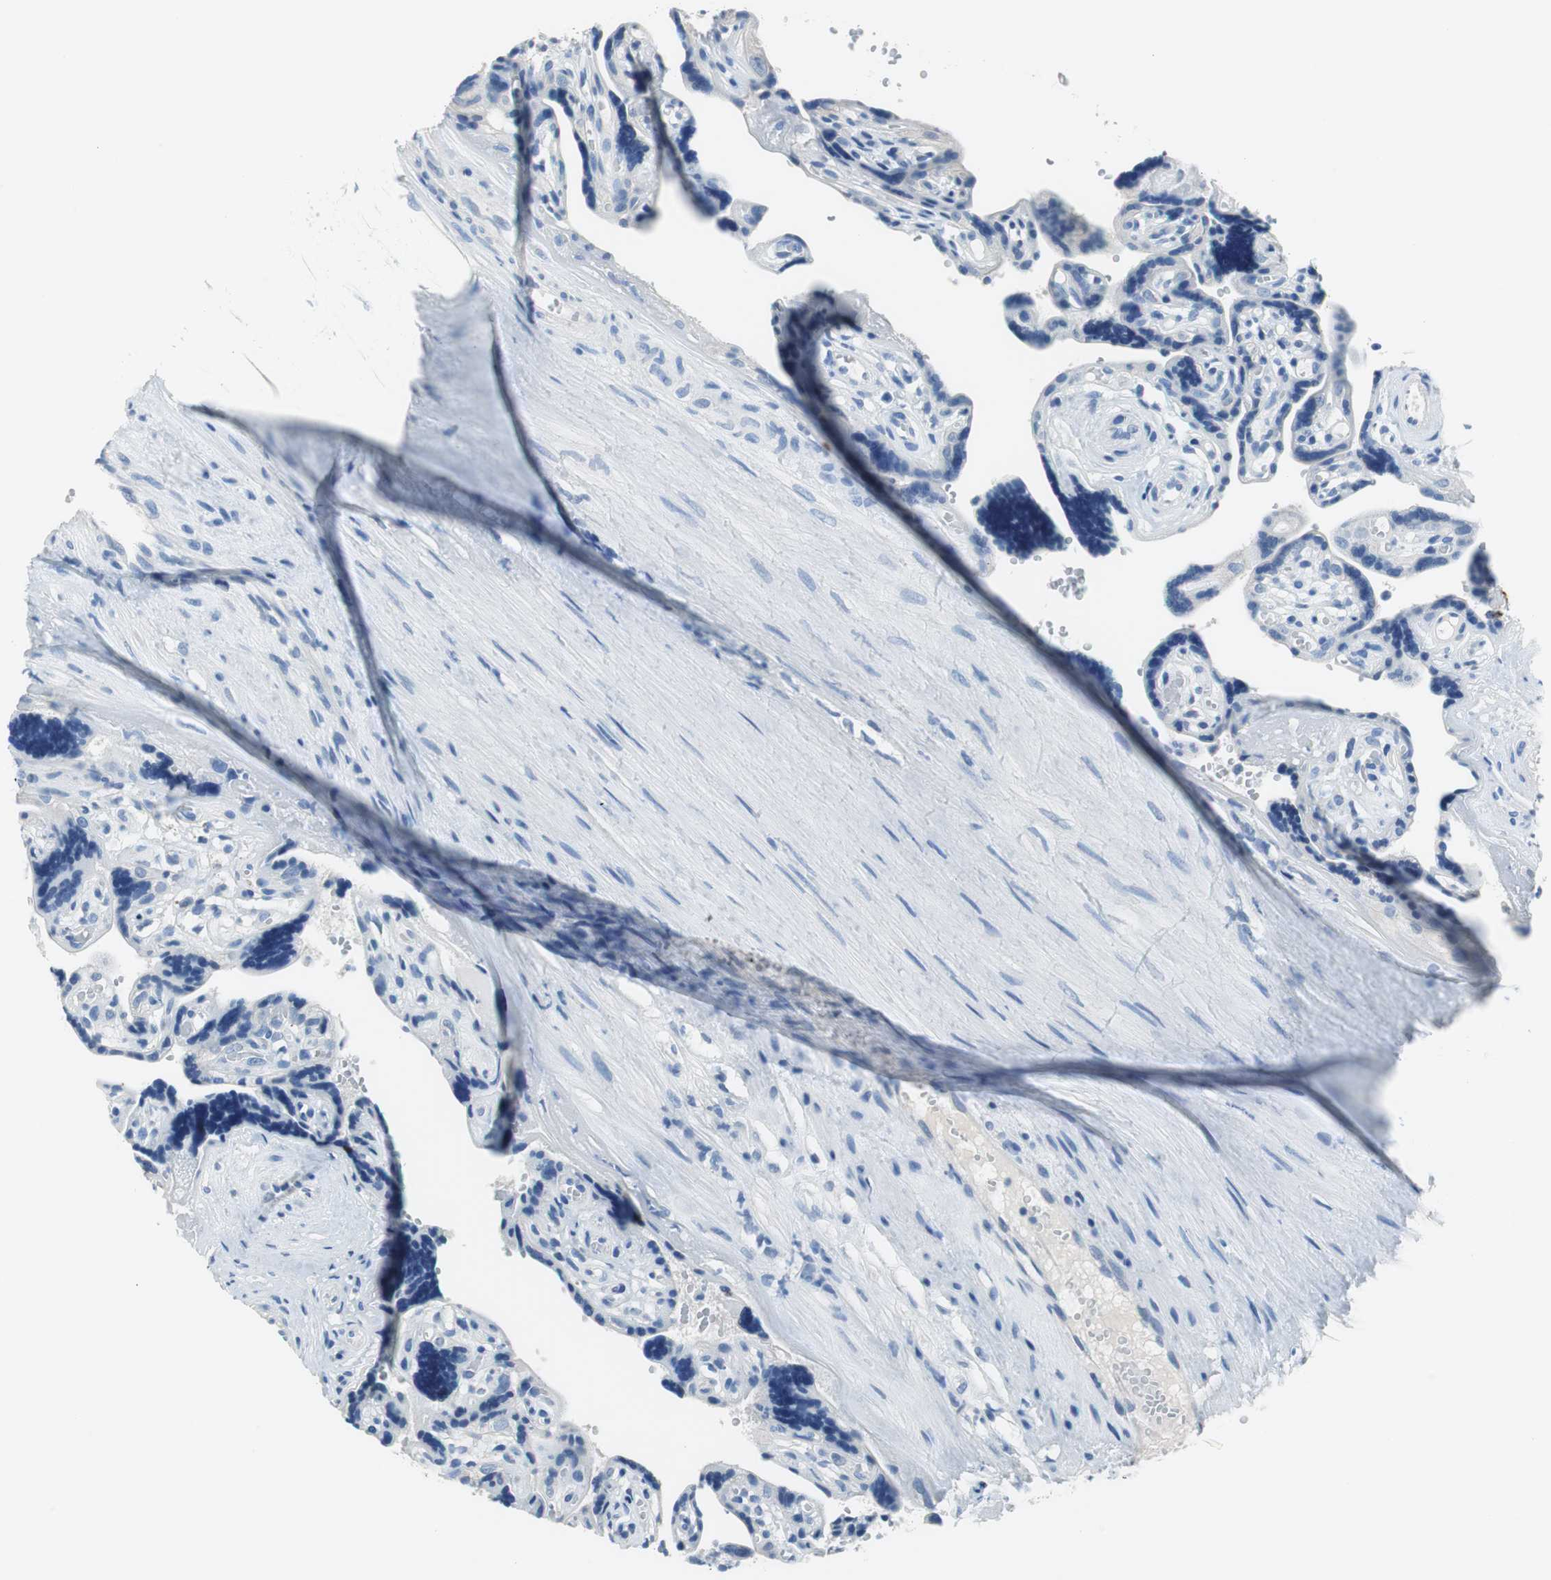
{"staining": {"intensity": "negative", "quantity": "none", "location": "none"}, "tissue": "placenta", "cell_type": "Decidual cells", "image_type": "normal", "snomed": [{"axis": "morphology", "description": "Normal tissue, NOS"}, {"axis": "topography", "description": "Placenta"}], "caption": "Immunohistochemistry of benign human placenta exhibits no positivity in decidual cells. (DAB (3,3'-diaminobenzidine) immunohistochemistry (IHC) visualized using brightfield microscopy, high magnification).", "gene": "MUC7", "patient": {"sex": "female", "age": 30}}